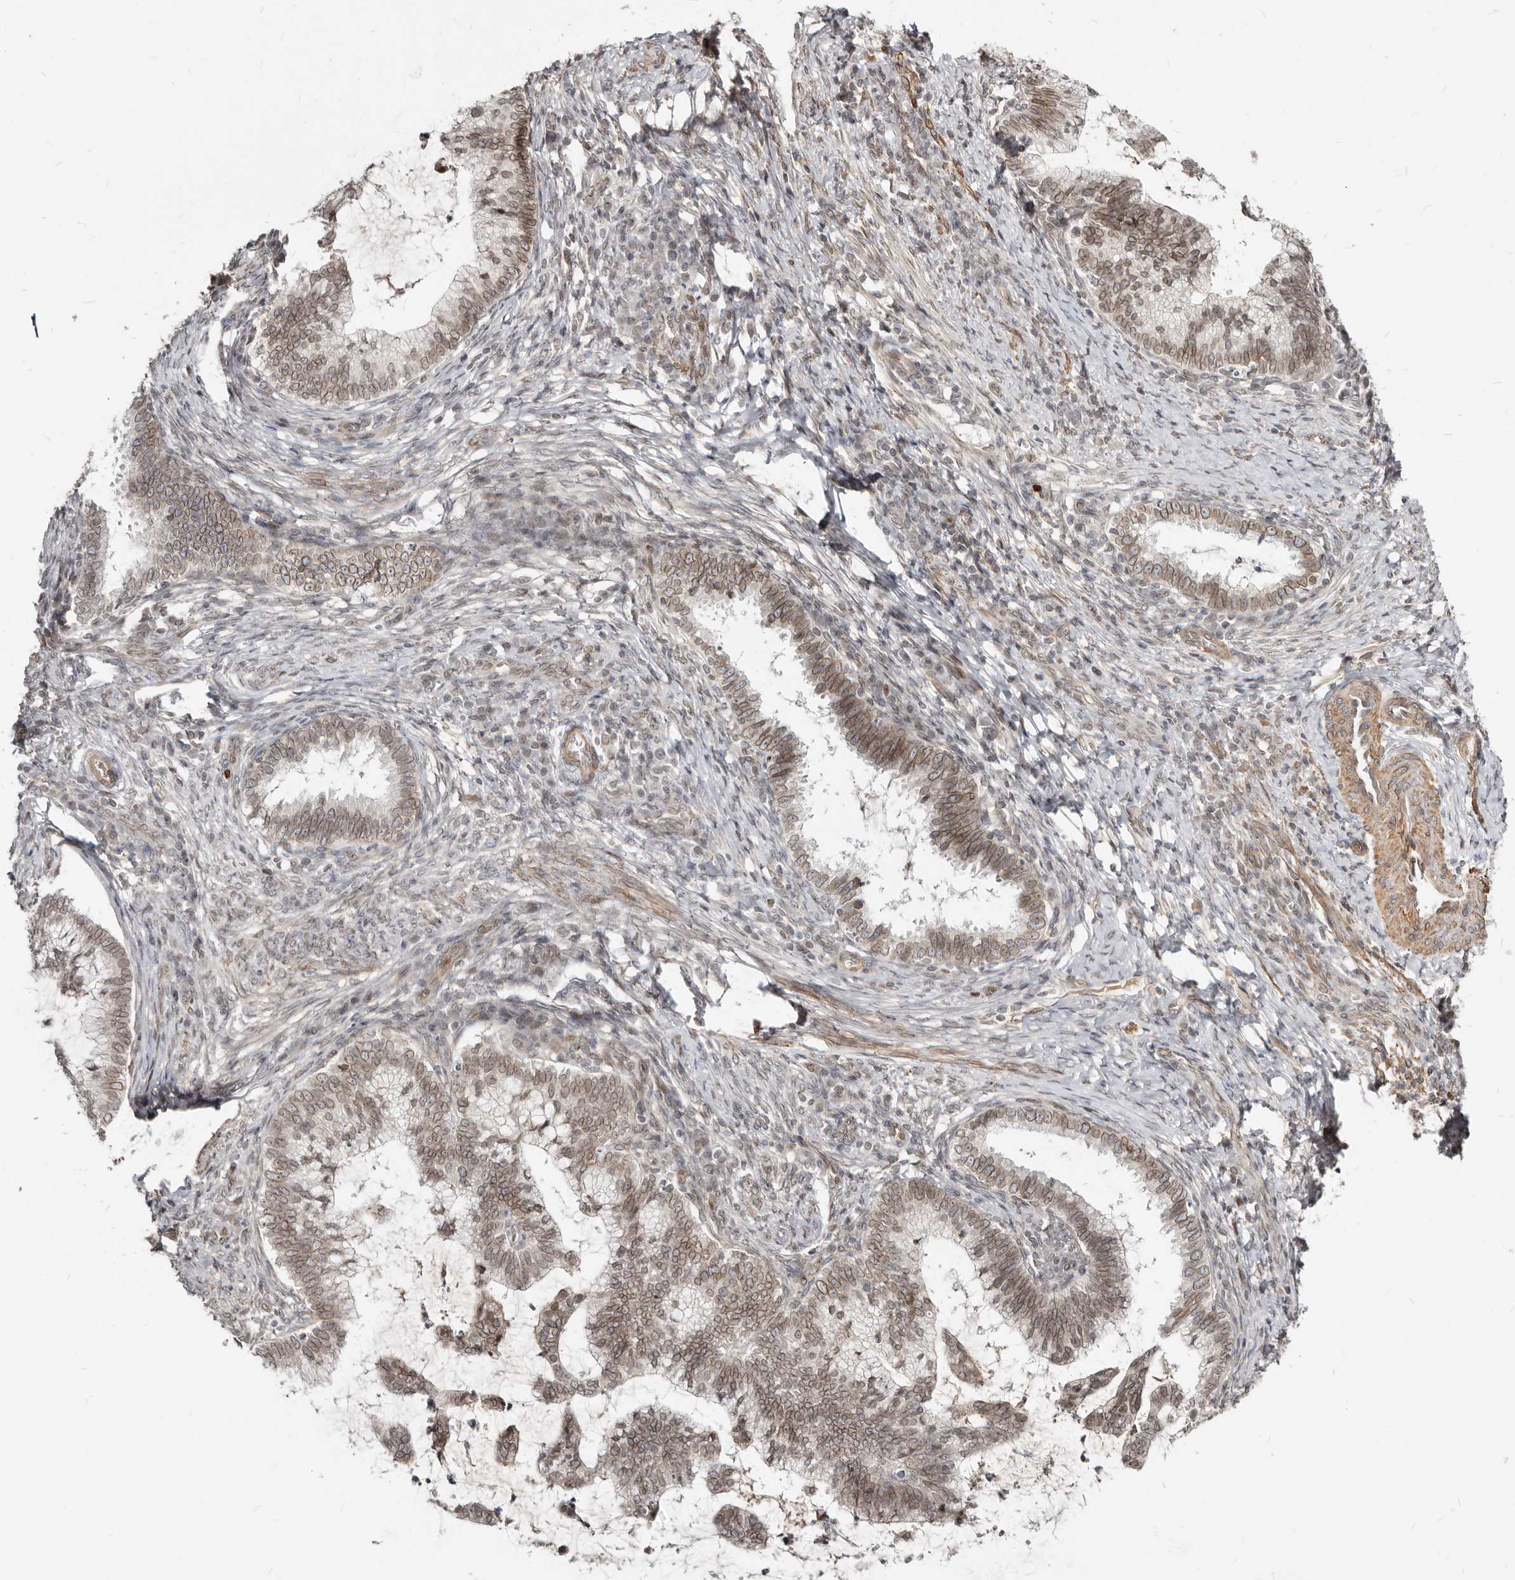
{"staining": {"intensity": "moderate", "quantity": ">75%", "location": "cytoplasmic/membranous,nuclear"}, "tissue": "cervical cancer", "cell_type": "Tumor cells", "image_type": "cancer", "snomed": [{"axis": "morphology", "description": "Adenocarcinoma, NOS"}, {"axis": "topography", "description": "Cervix"}], "caption": "Immunohistochemistry (IHC) micrograph of neoplastic tissue: cervical cancer stained using immunohistochemistry (IHC) demonstrates medium levels of moderate protein expression localized specifically in the cytoplasmic/membranous and nuclear of tumor cells, appearing as a cytoplasmic/membranous and nuclear brown color.", "gene": "NUP153", "patient": {"sex": "female", "age": 36}}